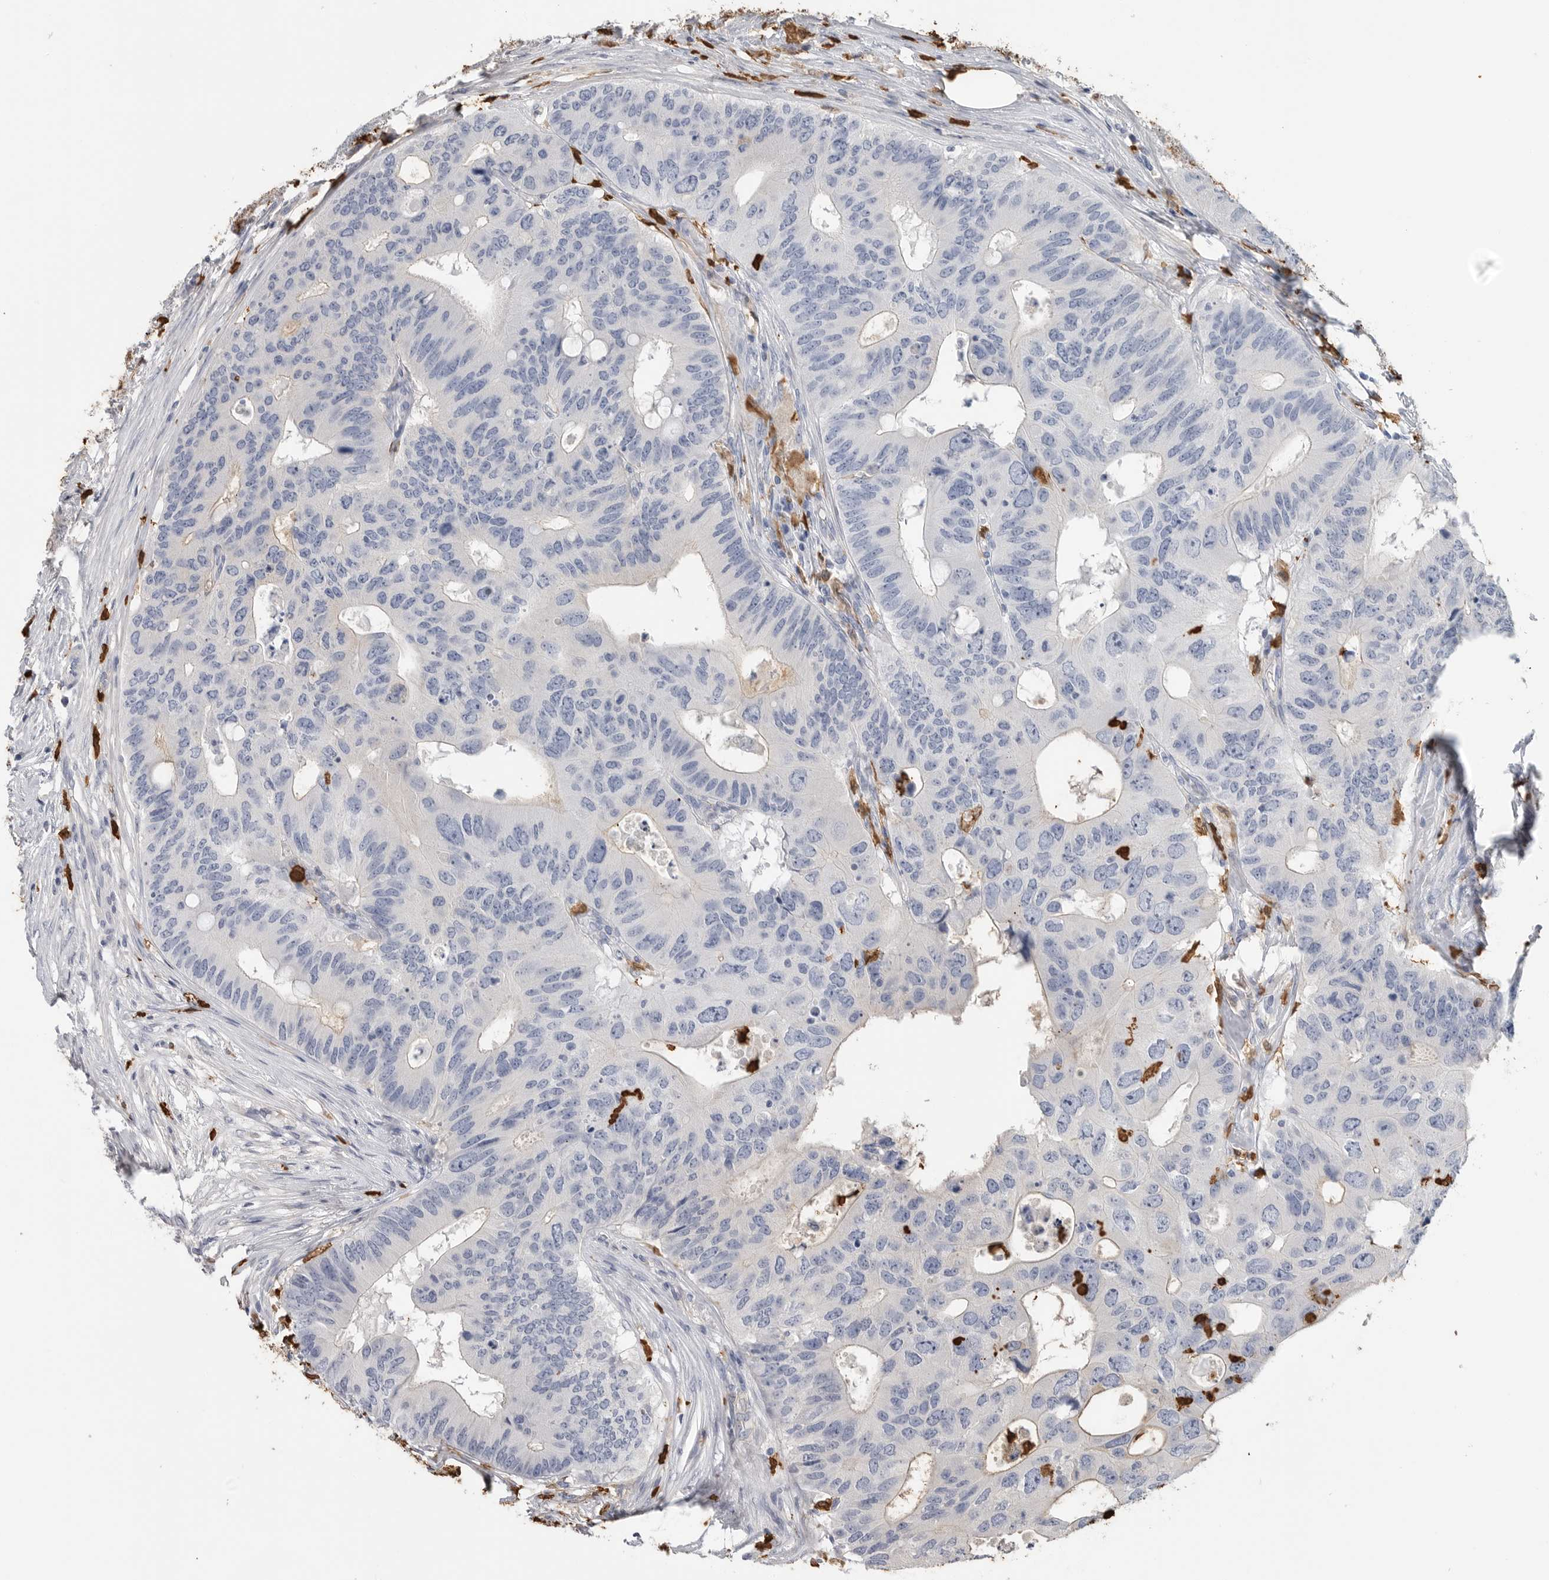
{"staining": {"intensity": "negative", "quantity": "none", "location": "none"}, "tissue": "colorectal cancer", "cell_type": "Tumor cells", "image_type": "cancer", "snomed": [{"axis": "morphology", "description": "Adenocarcinoma, NOS"}, {"axis": "topography", "description": "Colon"}], "caption": "Colorectal cancer was stained to show a protein in brown. There is no significant expression in tumor cells.", "gene": "CYB561D1", "patient": {"sex": "male", "age": 71}}